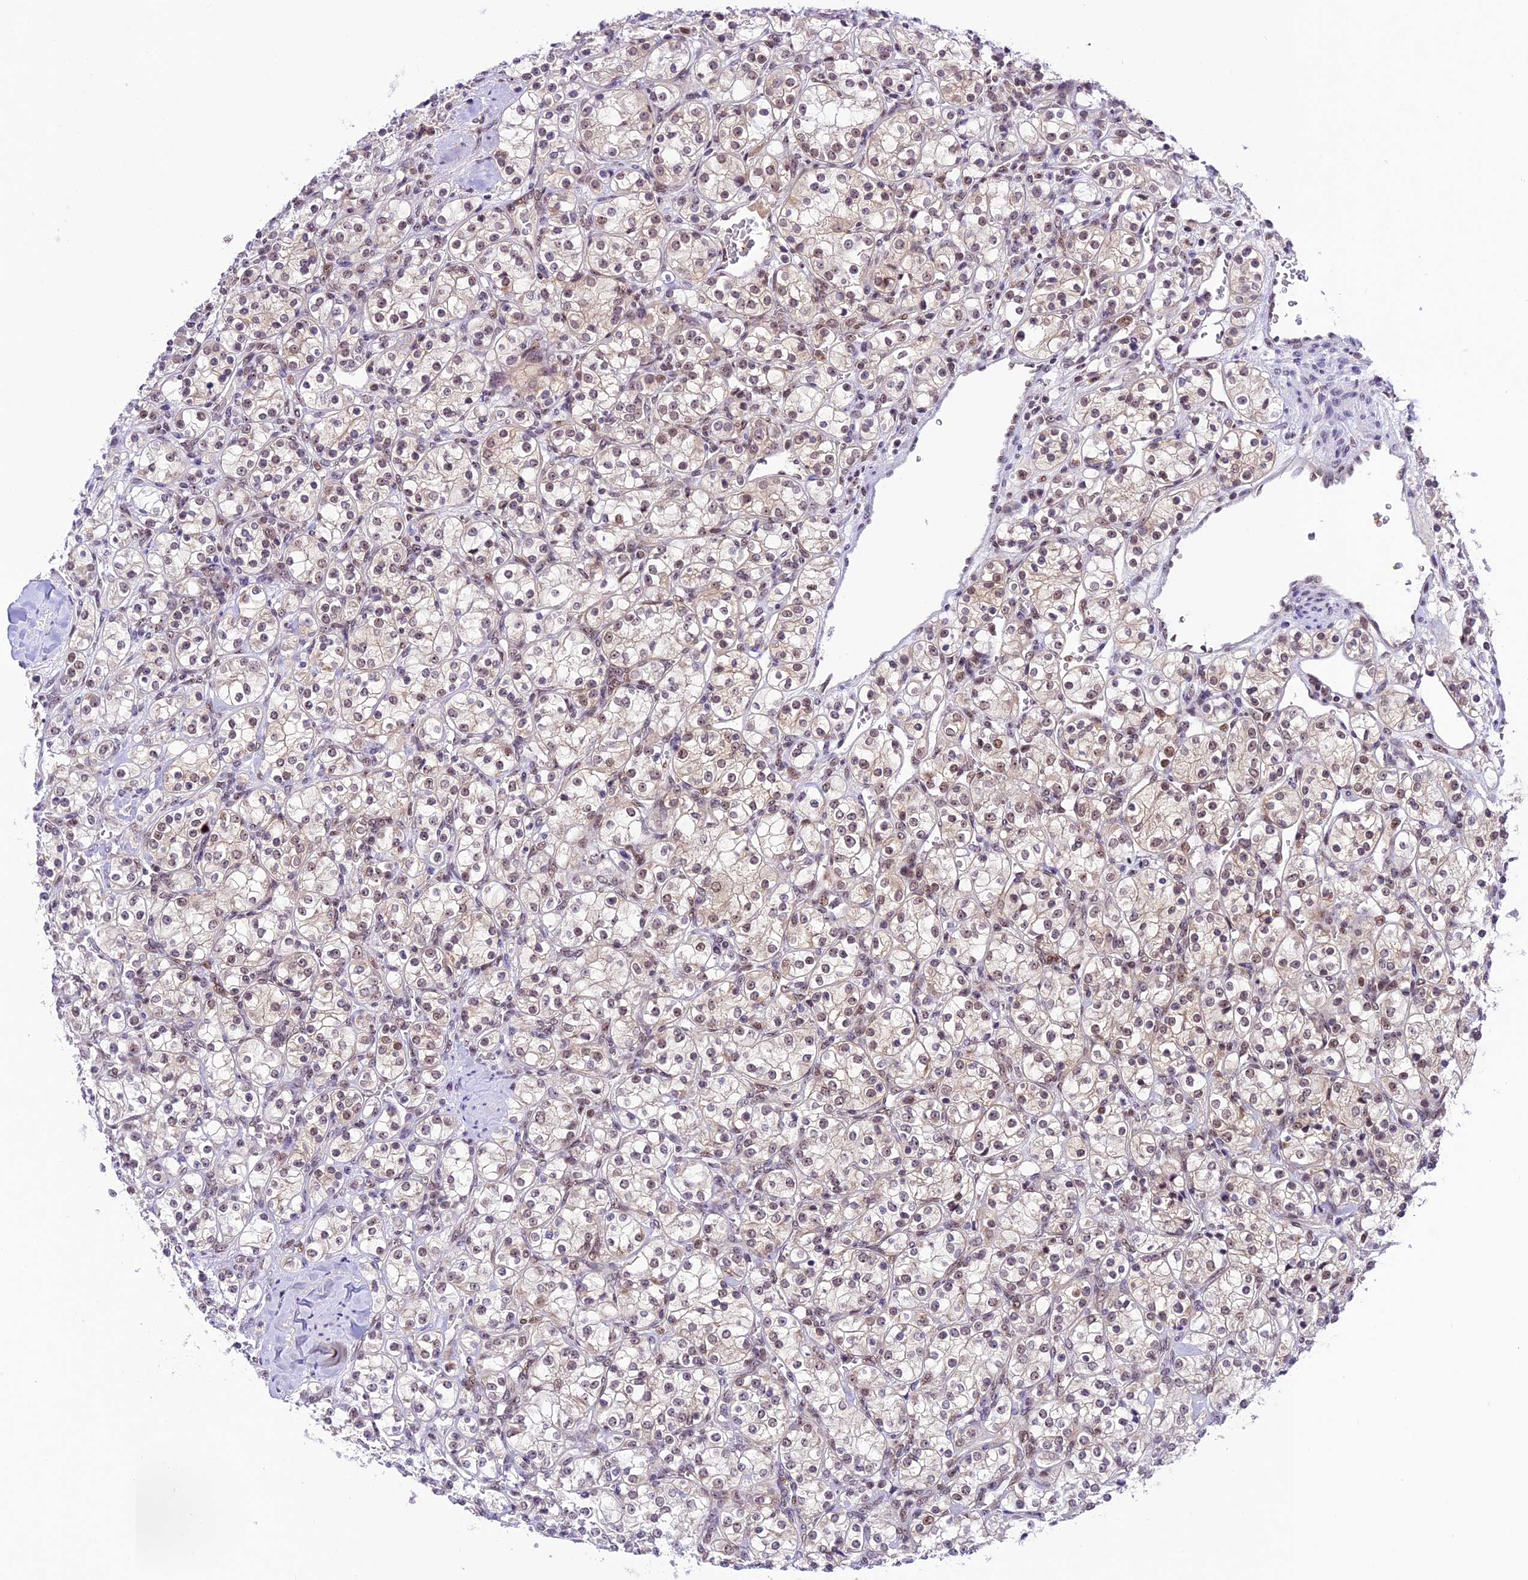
{"staining": {"intensity": "weak", "quantity": "25%-75%", "location": "nuclear"}, "tissue": "renal cancer", "cell_type": "Tumor cells", "image_type": "cancer", "snomed": [{"axis": "morphology", "description": "Adenocarcinoma, NOS"}, {"axis": "topography", "description": "Kidney"}], "caption": "This histopathology image exhibits IHC staining of renal cancer (adenocarcinoma), with low weak nuclear positivity in about 25%-75% of tumor cells.", "gene": "SHKBP1", "patient": {"sex": "male", "age": 77}}